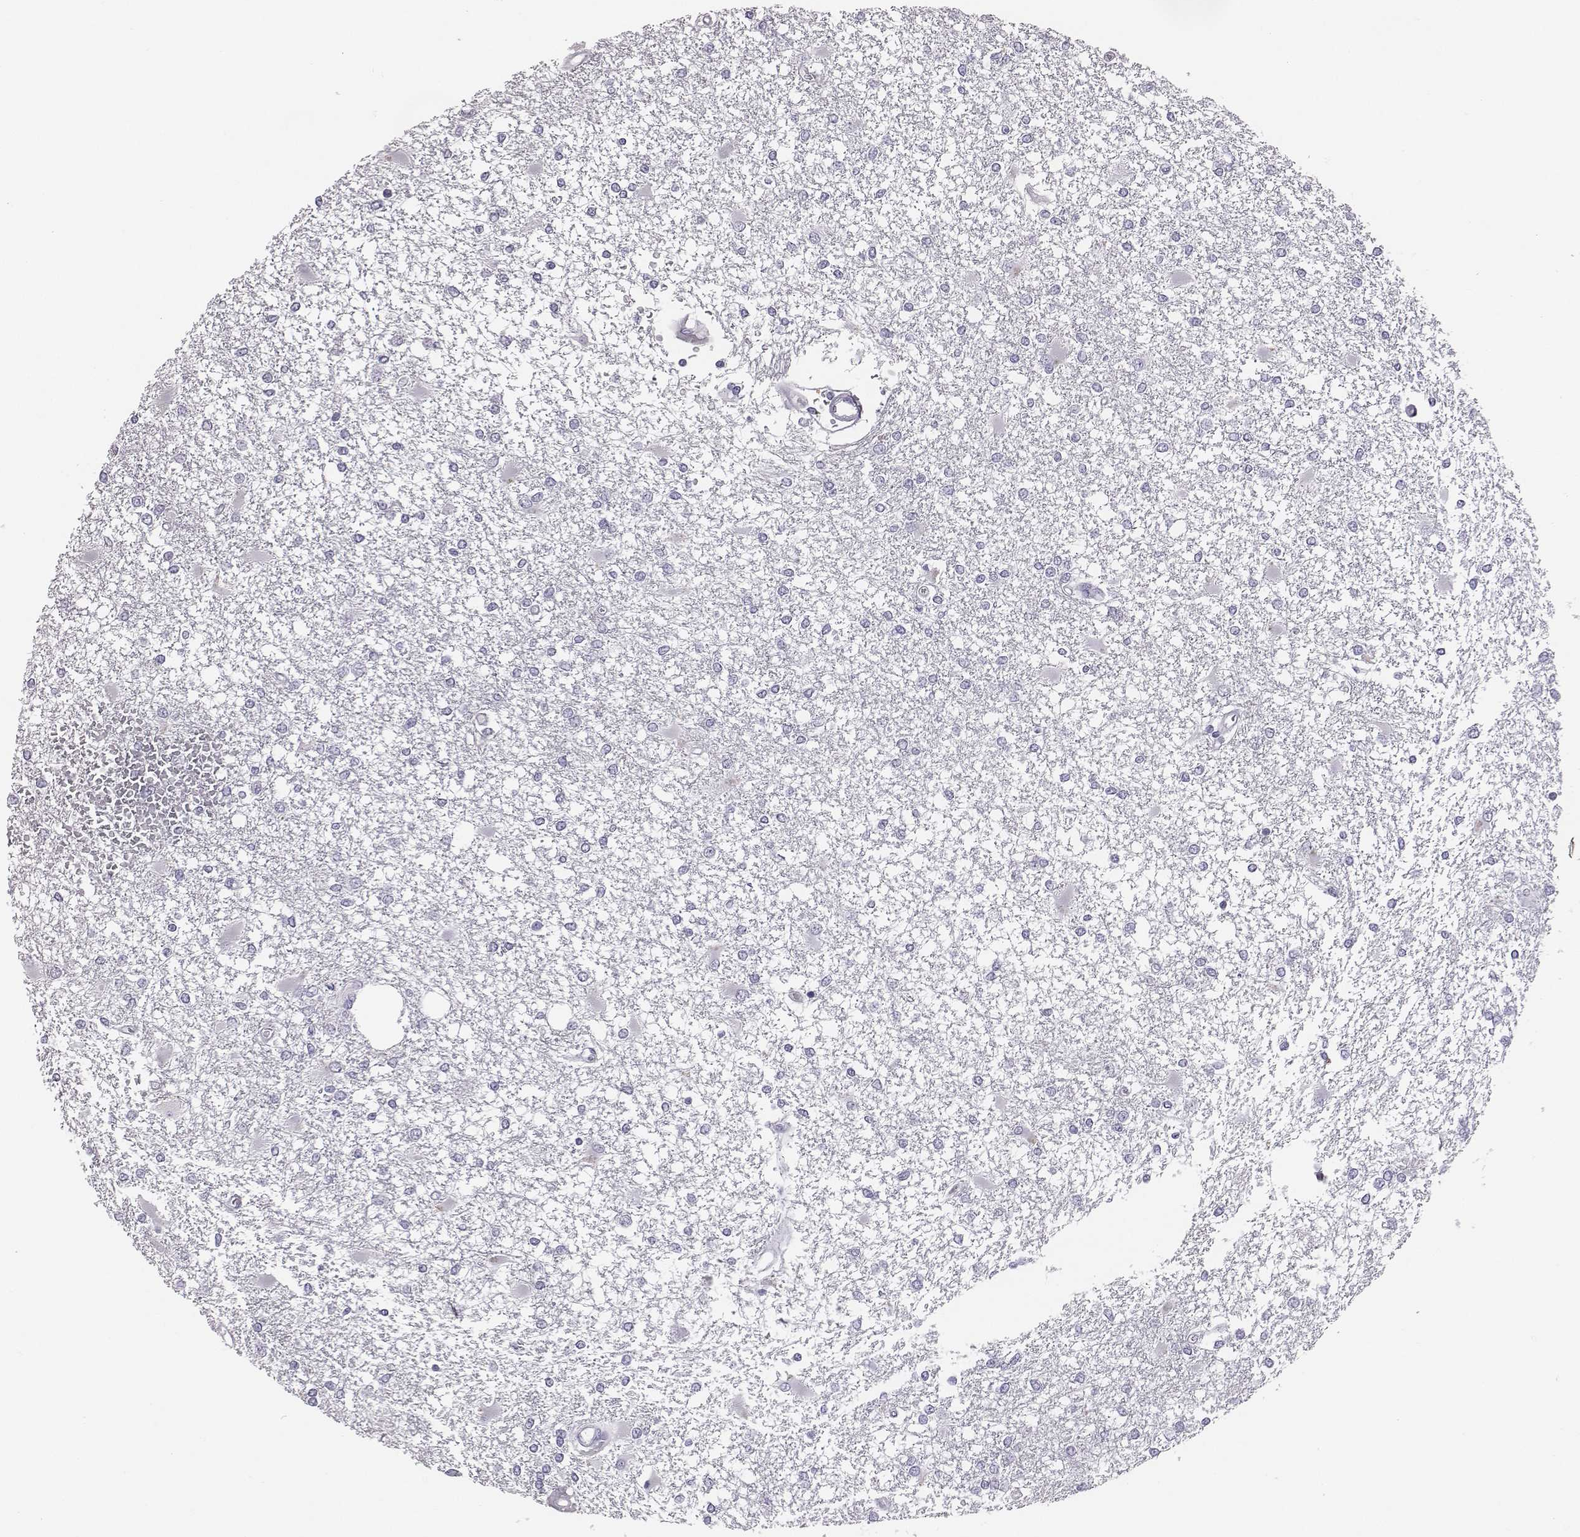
{"staining": {"intensity": "negative", "quantity": "none", "location": "none"}, "tissue": "glioma", "cell_type": "Tumor cells", "image_type": "cancer", "snomed": [{"axis": "morphology", "description": "Glioma, malignant, High grade"}, {"axis": "topography", "description": "Cerebral cortex"}], "caption": "An immunohistochemistry (IHC) image of glioma is shown. There is no staining in tumor cells of glioma.", "gene": "ACOD1", "patient": {"sex": "male", "age": 79}}